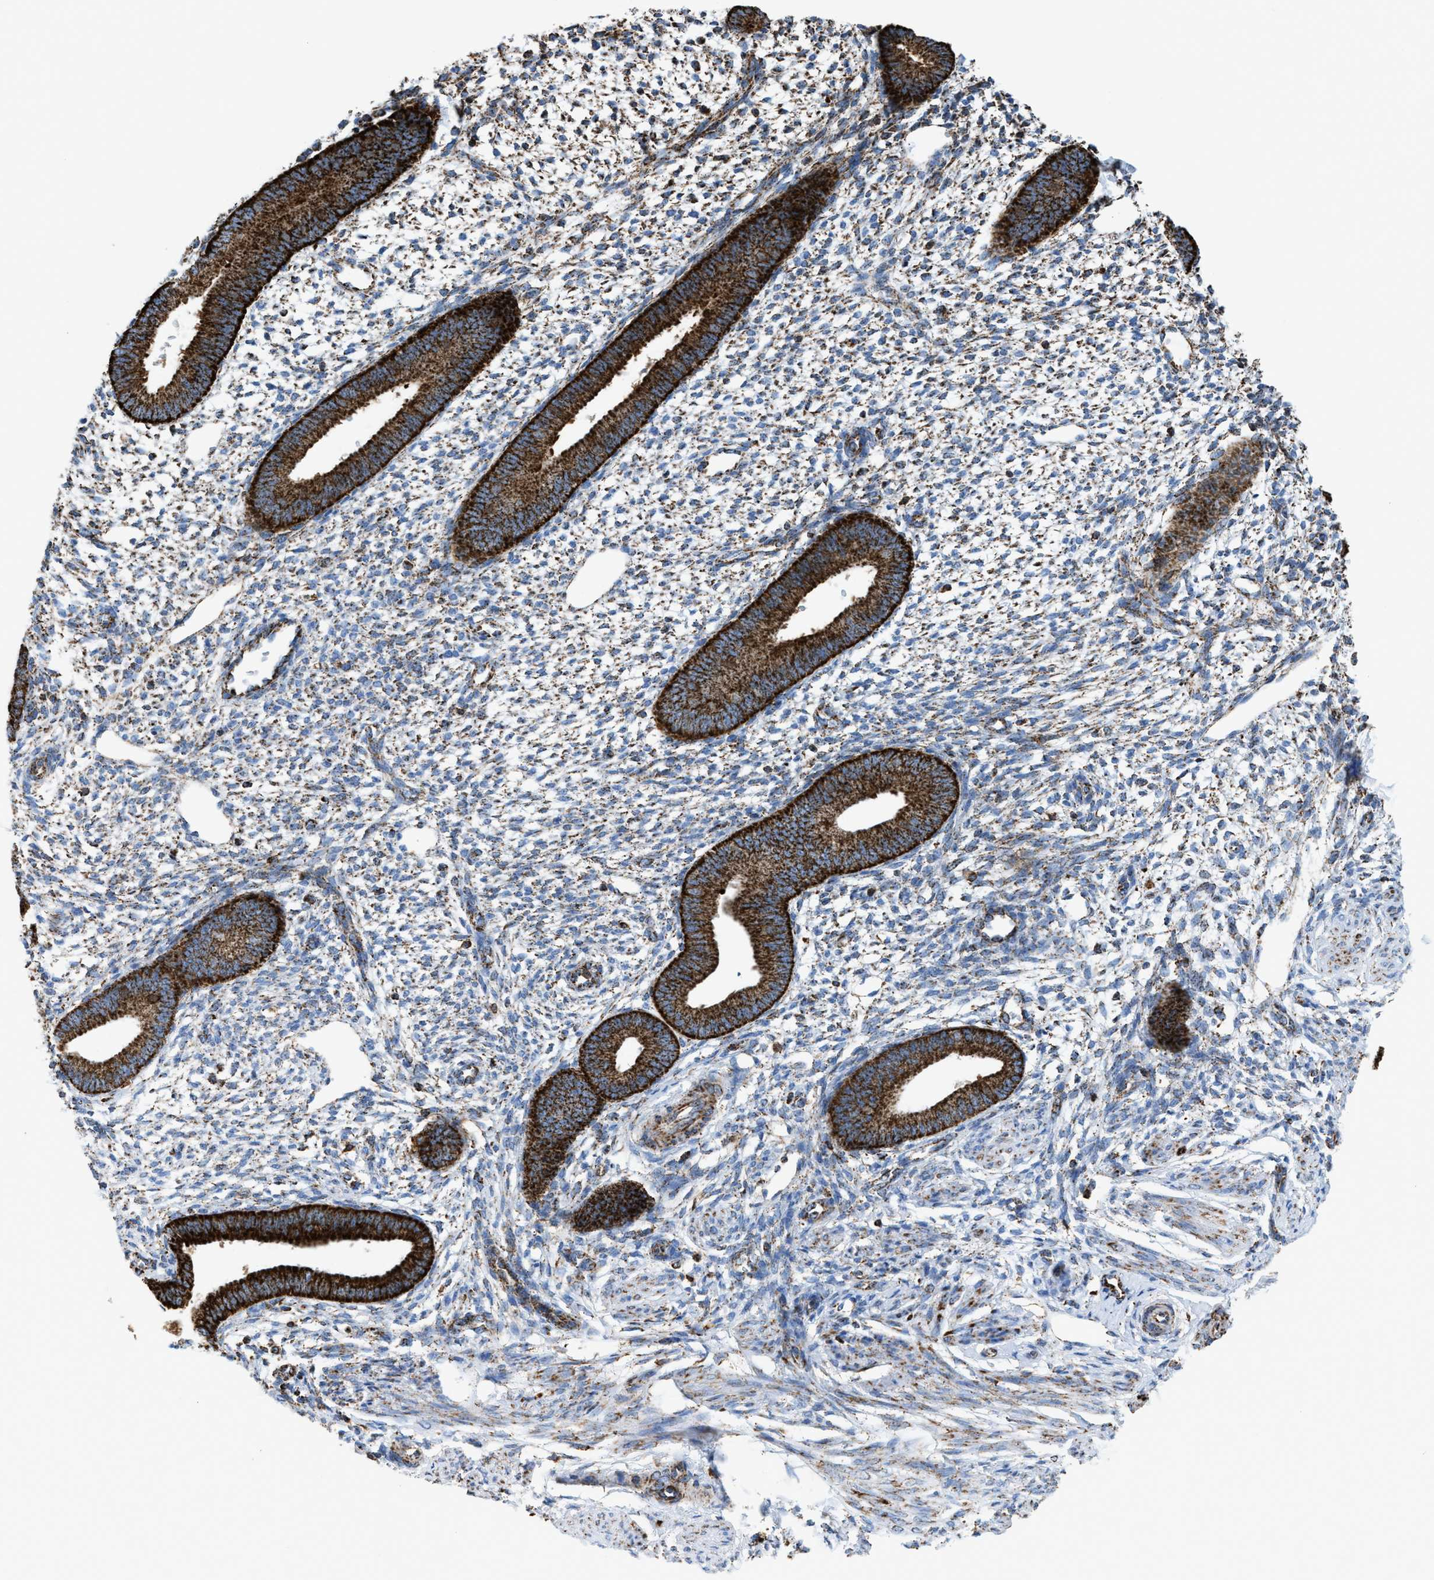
{"staining": {"intensity": "moderate", "quantity": "25%-75%", "location": "cytoplasmic/membranous"}, "tissue": "endometrium", "cell_type": "Cells in endometrial stroma", "image_type": "normal", "snomed": [{"axis": "morphology", "description": "Normal tissue, NOS"}, {"axis": "topography", "description": "Endometrium"}], "caption": "DAB (3,3'-diaminobenzidine) immunohistochemical staining of benign human endometrium shows moderate cytoplasmic/membranous protein staining in about 25%-75% of cells in endometrial stroma.", "gene": "ECHS1", "patient": {"sex": "female", "age": 46}}